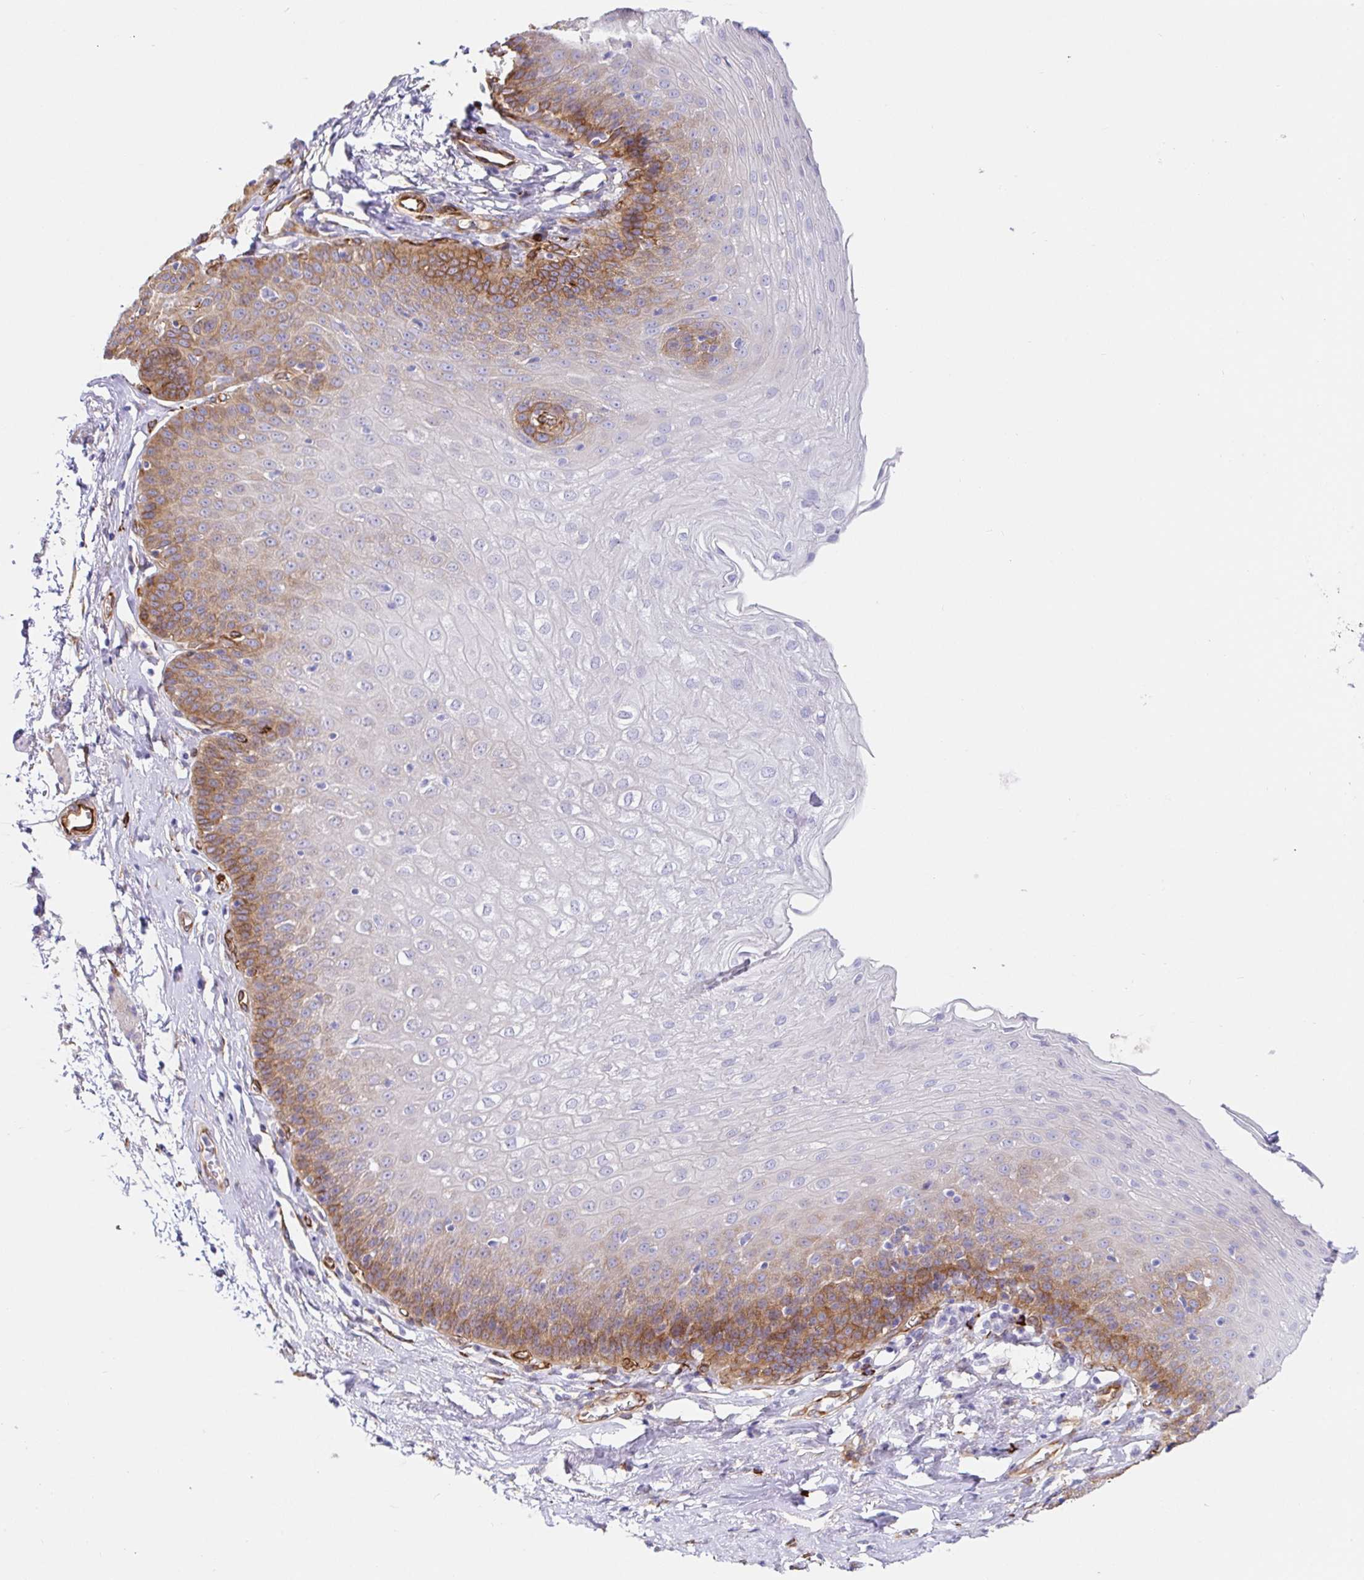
{"staining": {"intensity": "moderate", "quantity": "25%-75%", "location": "cytoplasmic/membranous"}, "tissue": "esophagus", "cell_type": "Squamous epithelial cells", "image_type": "normal", "snomed": [{"axis": "morphology", "description": "Normal tissue, NOS"}, {"axis": "topography", "description": "Esophagus"}], "caption": "Protein analysis of benign esophagus exhibits moderate cytoplasmic/membranous staining in approximately 25%-75% of squamous epithelial cells.", "gene": "DOCK1", "patient": {"sex": "female", "age": 81}}